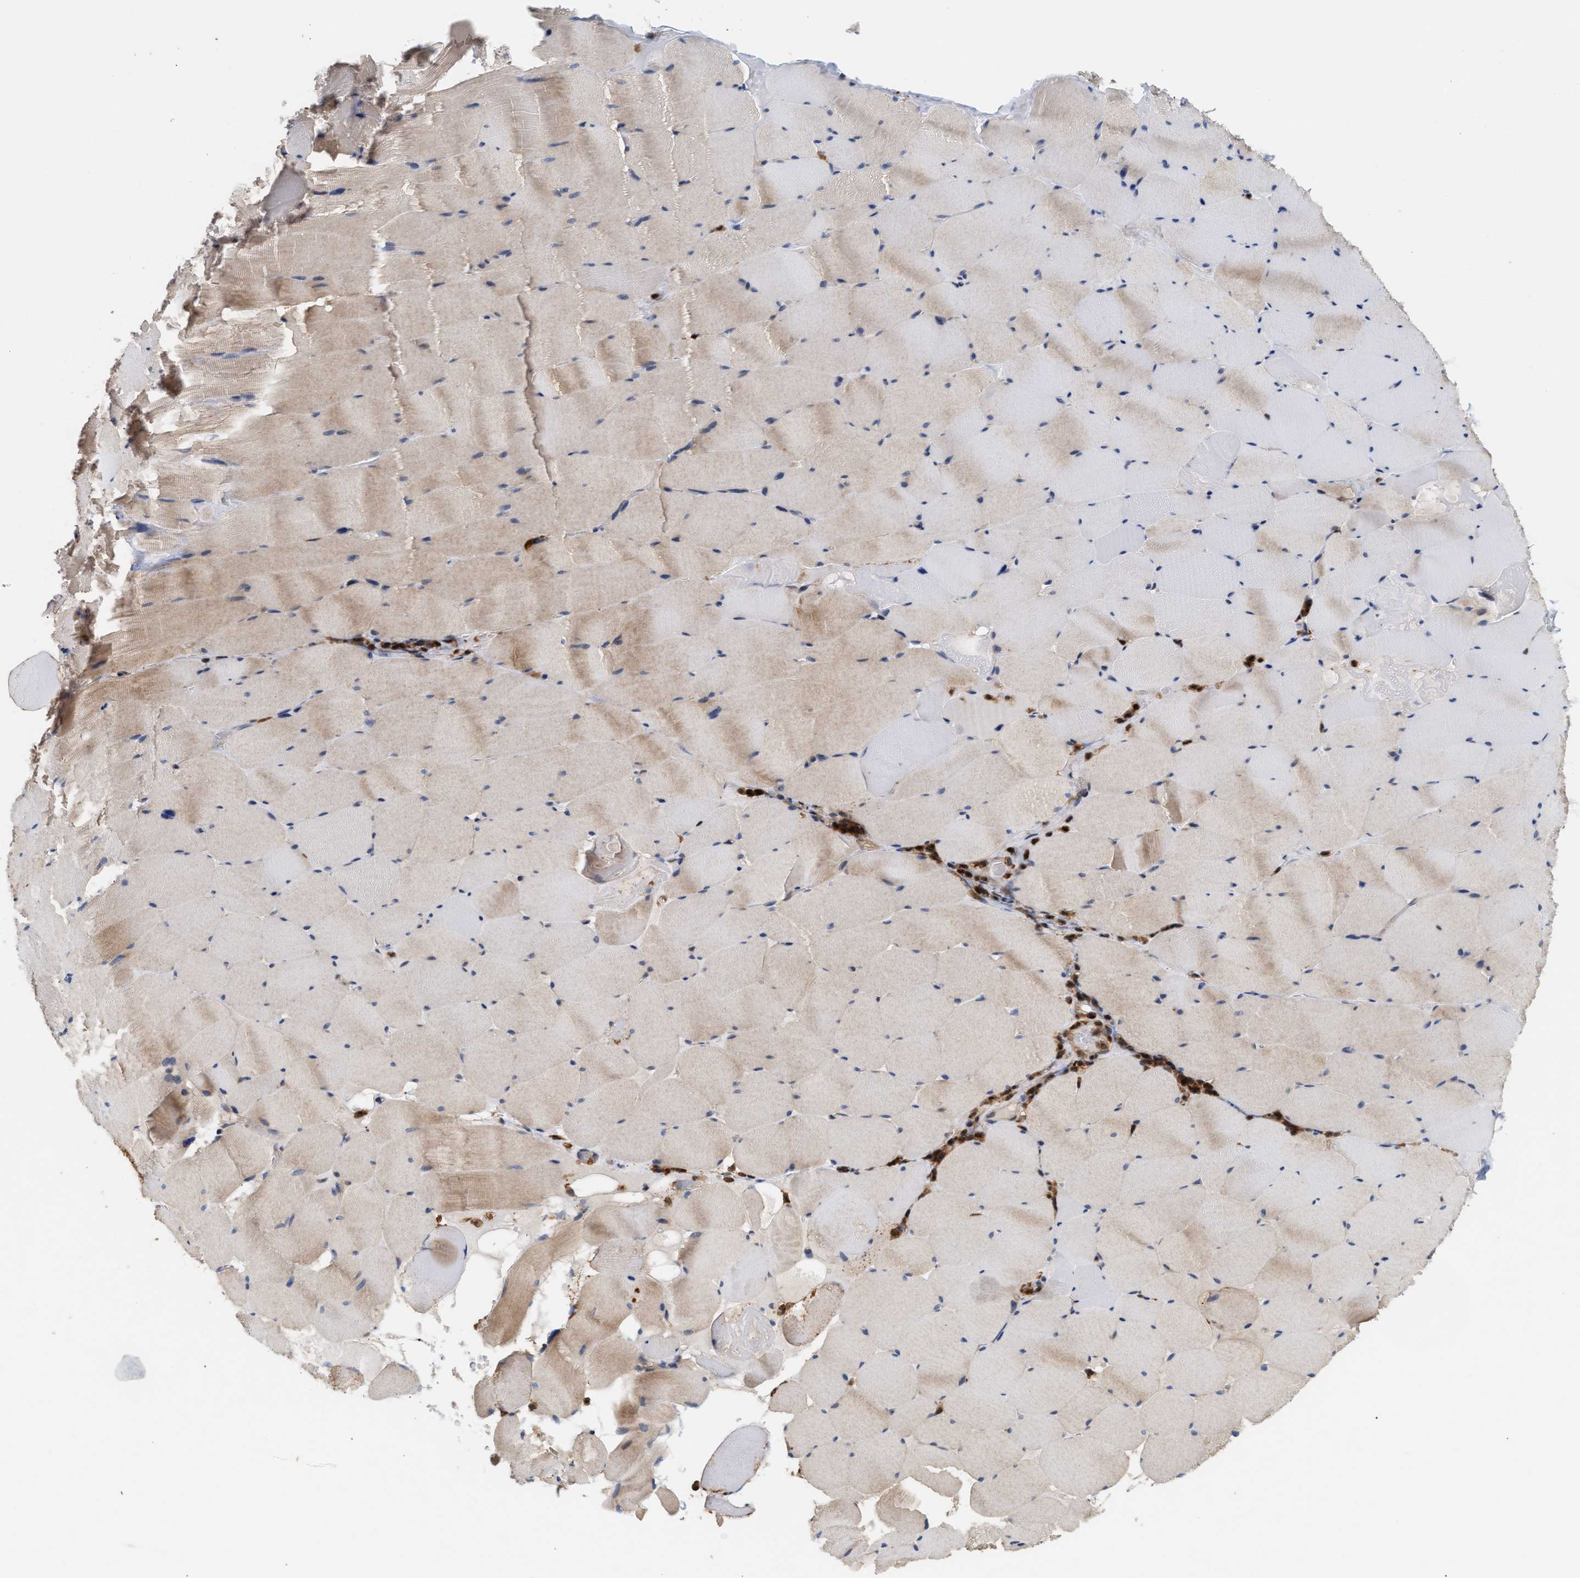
{"staining": {"intensity": "weak", "quantity": ">75%", "location": "cytoplasmic/membranous"}, "tissue": "skeletal muscle", "cell_type": "Myocytes", "image_type": "normal", "snomed": [{"axis": "morphology", "description": "Normal tissue, NOS"}, {"axis": "topography", "description": "Skeletal muscle"}], "caption": "Unremarkable skeletal muscle exhibits weak cytoplasmic/membranous expression in about >75% of myocytes The protein is stained brown, and the nuclei are stained in blue (DAB IHC with brightfield microscopy, high magnification)..", "gene": "PLCD1", "patient": {"sex": "male", "age": 62}}